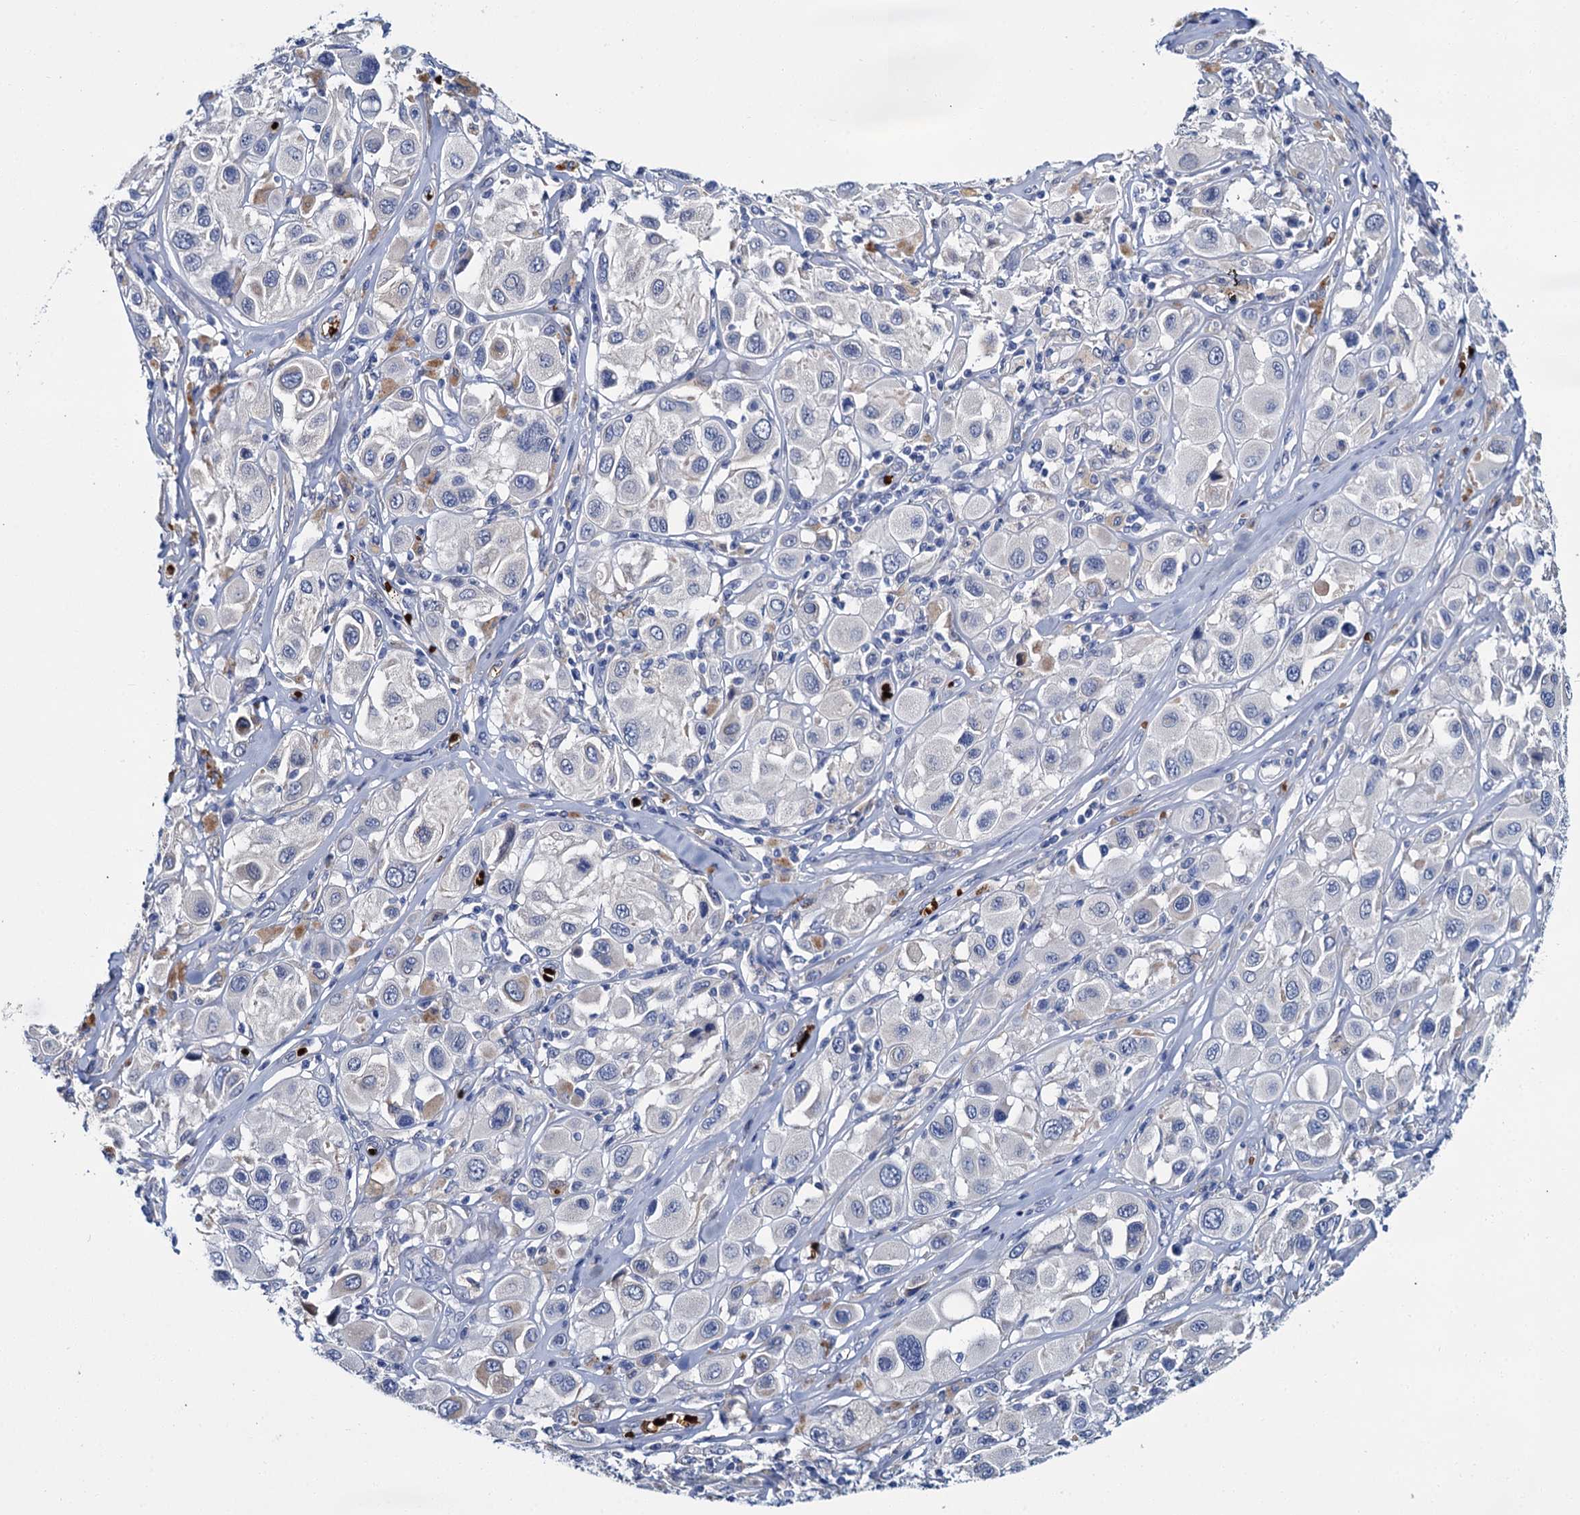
{"staining": {"intensity": "negative", "quantity": "none", "location": "none"}, "tissue": "melanoma", "cell_type": "Tumor cells", "image_type": "cancer", "snomed": [{"axis": "morphology", "description": "Malignant melanoma, Metastatic site"}, {"axis": "topography", "description": "Skin"}], "caption": "The micrograph exhibits no significant positivity in tumor cells of malignant melanoma (metastatic site). The staining is performed using DAB (3,3'-diaminobenzidine) brown chromogen with nuclei counter-stained in using hematoxylin.", "gene": "ATG2A", "patient": {"sex": "male", "age": 41}}